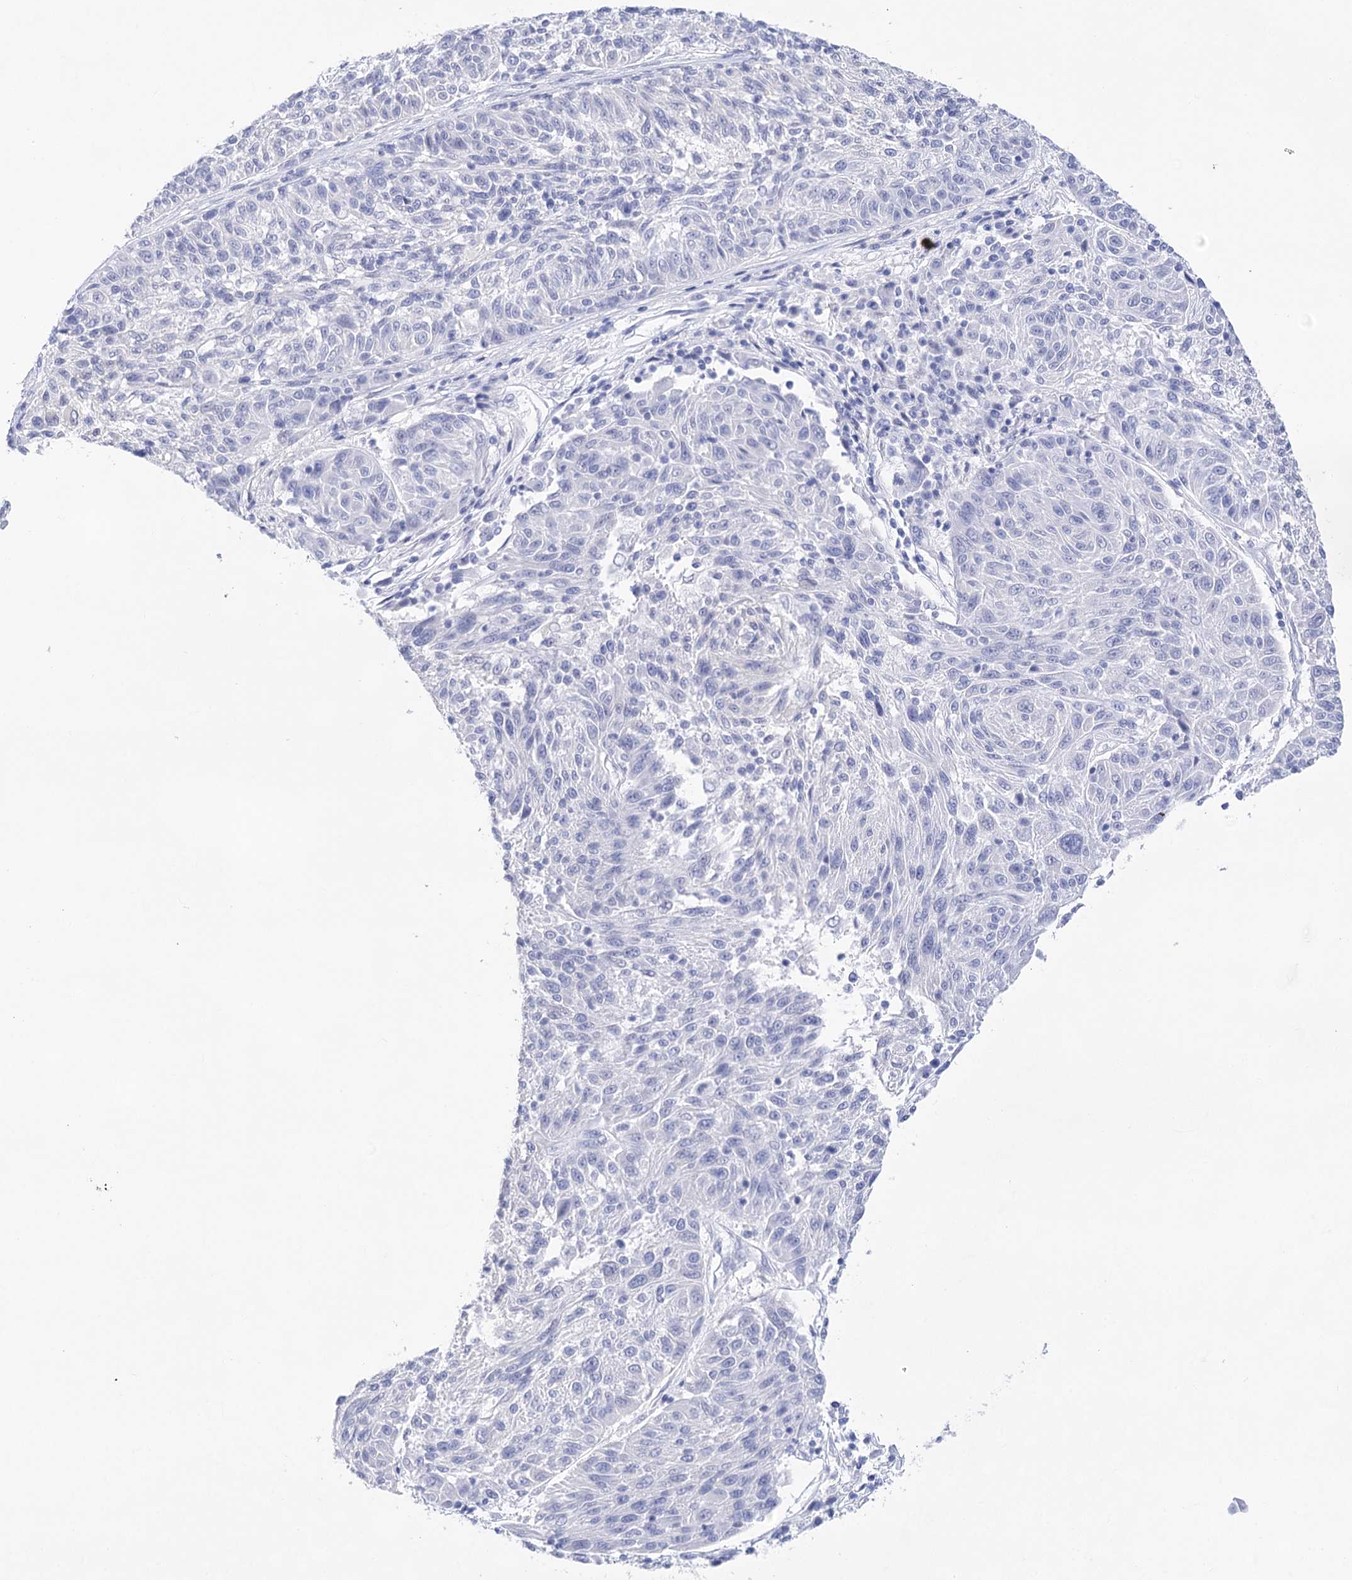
{"staining": {"intensity": "negative", "quantity": "none", "location": "none"}, "tissue": "melanoma", "cell_type": "Tumor cells", "image_type": "cancer", "snomed": [{"axis": "morphology", "description": "Malignant melanoma, NOS"}, {"axis": "topography", "description": "Skin"}], "caption": "This is an IHC histopathology image of human malignant melanoma. There is no positivity in tumor cells.", "gene": "LALBA", "patient": {"sex": "male", "age": 53}}